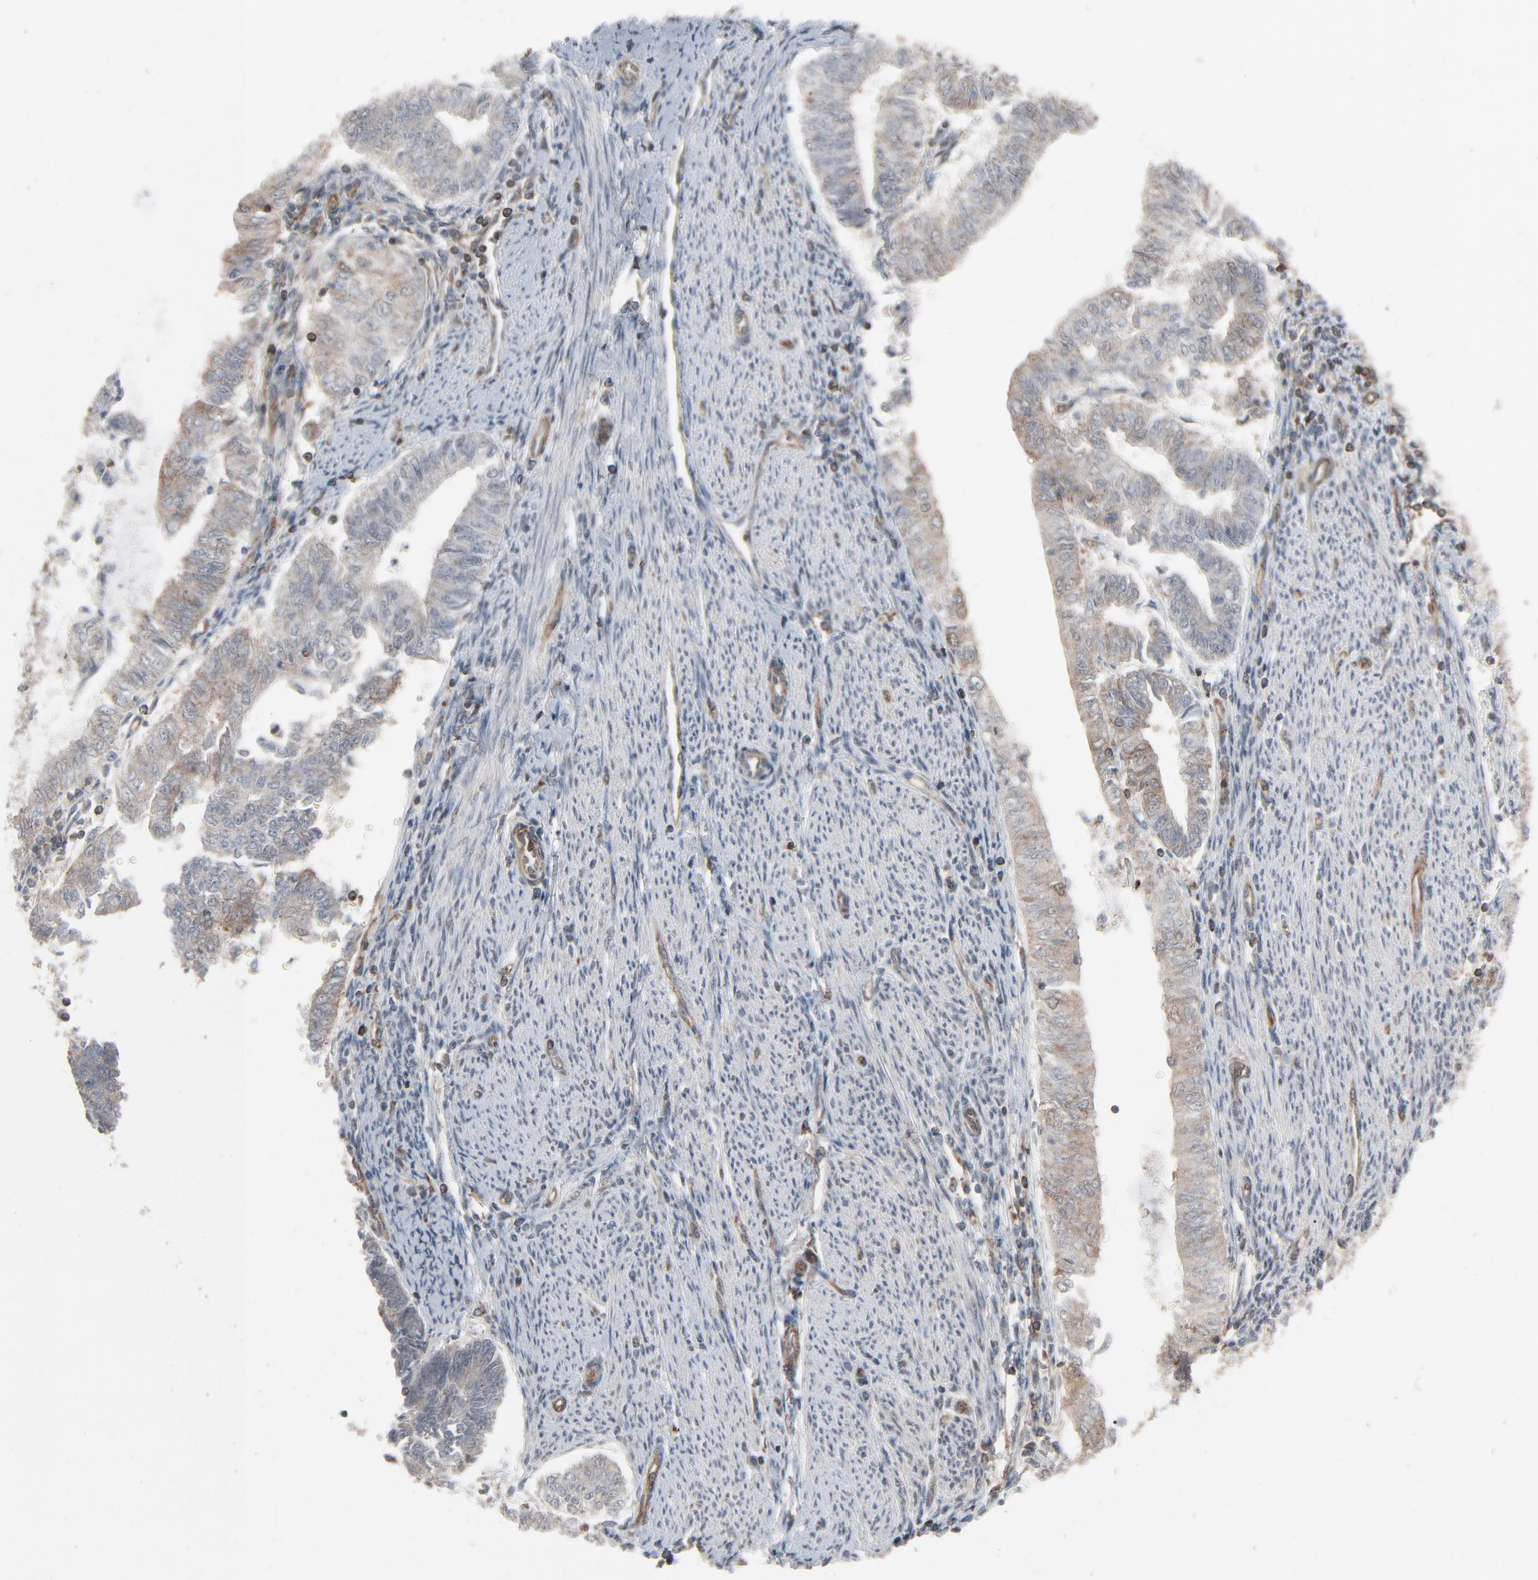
{"staining": {"intensity": "weak", "quantity": "<25%", "location": "cytoplasmic/membranous"}, "tissue": "endometrial cancer", "cell_type": "Tumor cells", "image_type": "cancer", "snomed": [{"axis": "morphology", "description": "Adenocarcinoma, NOS"}, {"axis": "topography", "description": "Endometrium"}], "caption": "DAB immunohistochemical staining of adenocarcinoma (endometrial) demonstrates no significant expression in tumor cells.", "gene": "OPTN", "patient": {"sex": "female", "age": 66}}